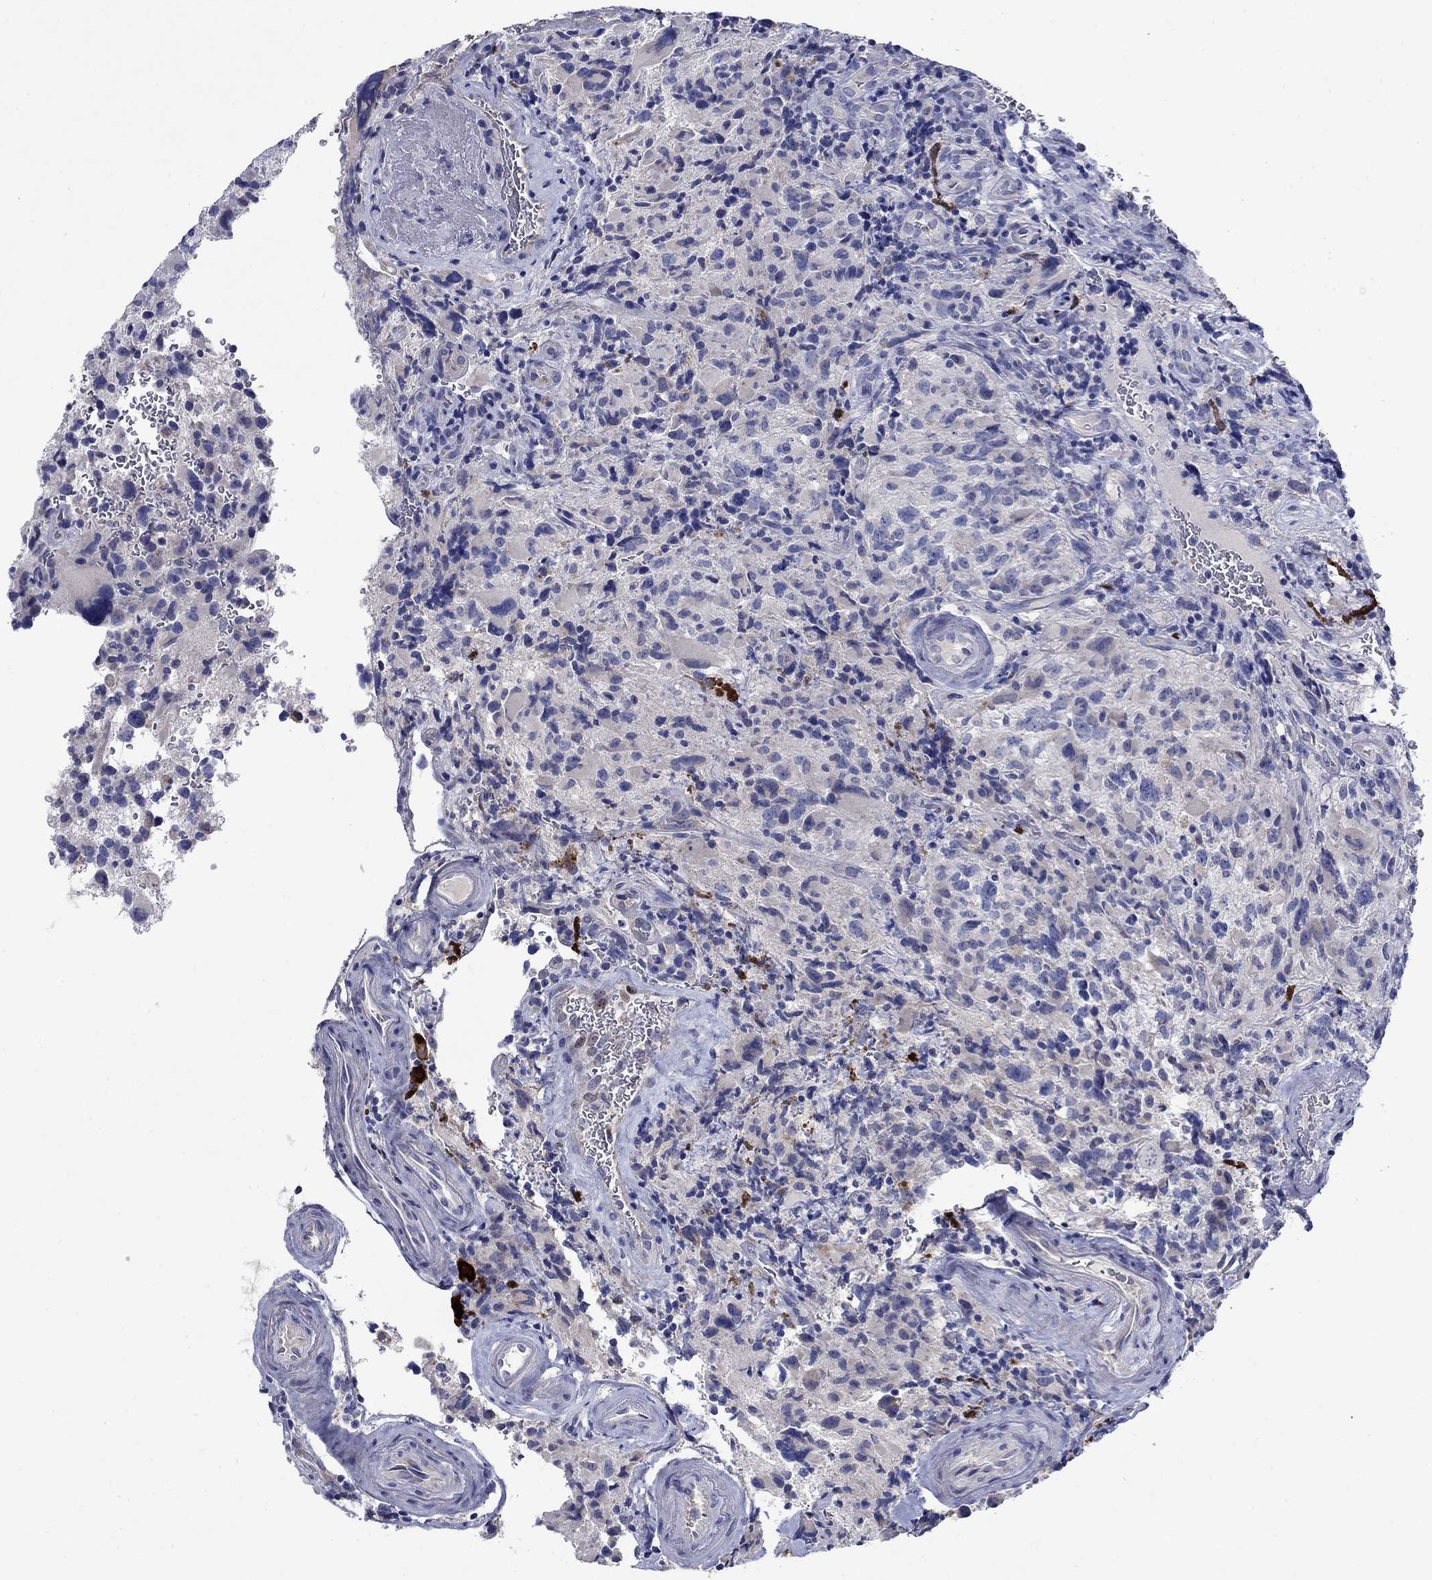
{"staining": {"intensity": "negative", "quantity": "none", "location": "none"}, "tissue": "glioma", "cell_type": "Tumor cells", "image_type": "cancer", "snomed": [{"axis": "morphology", "description": "Glioma, malignant, NOS"}, {"axis": "morphology", "description": "Glioma, malignant, High grade"}, {"axis": "topography", "description": "Brain"}], "caption": "This histopathology image is of glioma stained with immunohistochemistry (IHC) to label a protein in brown with the nuclei are counter-stained blue. There is no staining in tumor cells.", "gene": "SULT2B1", "patient": {"sex": "female", "age": 71}}